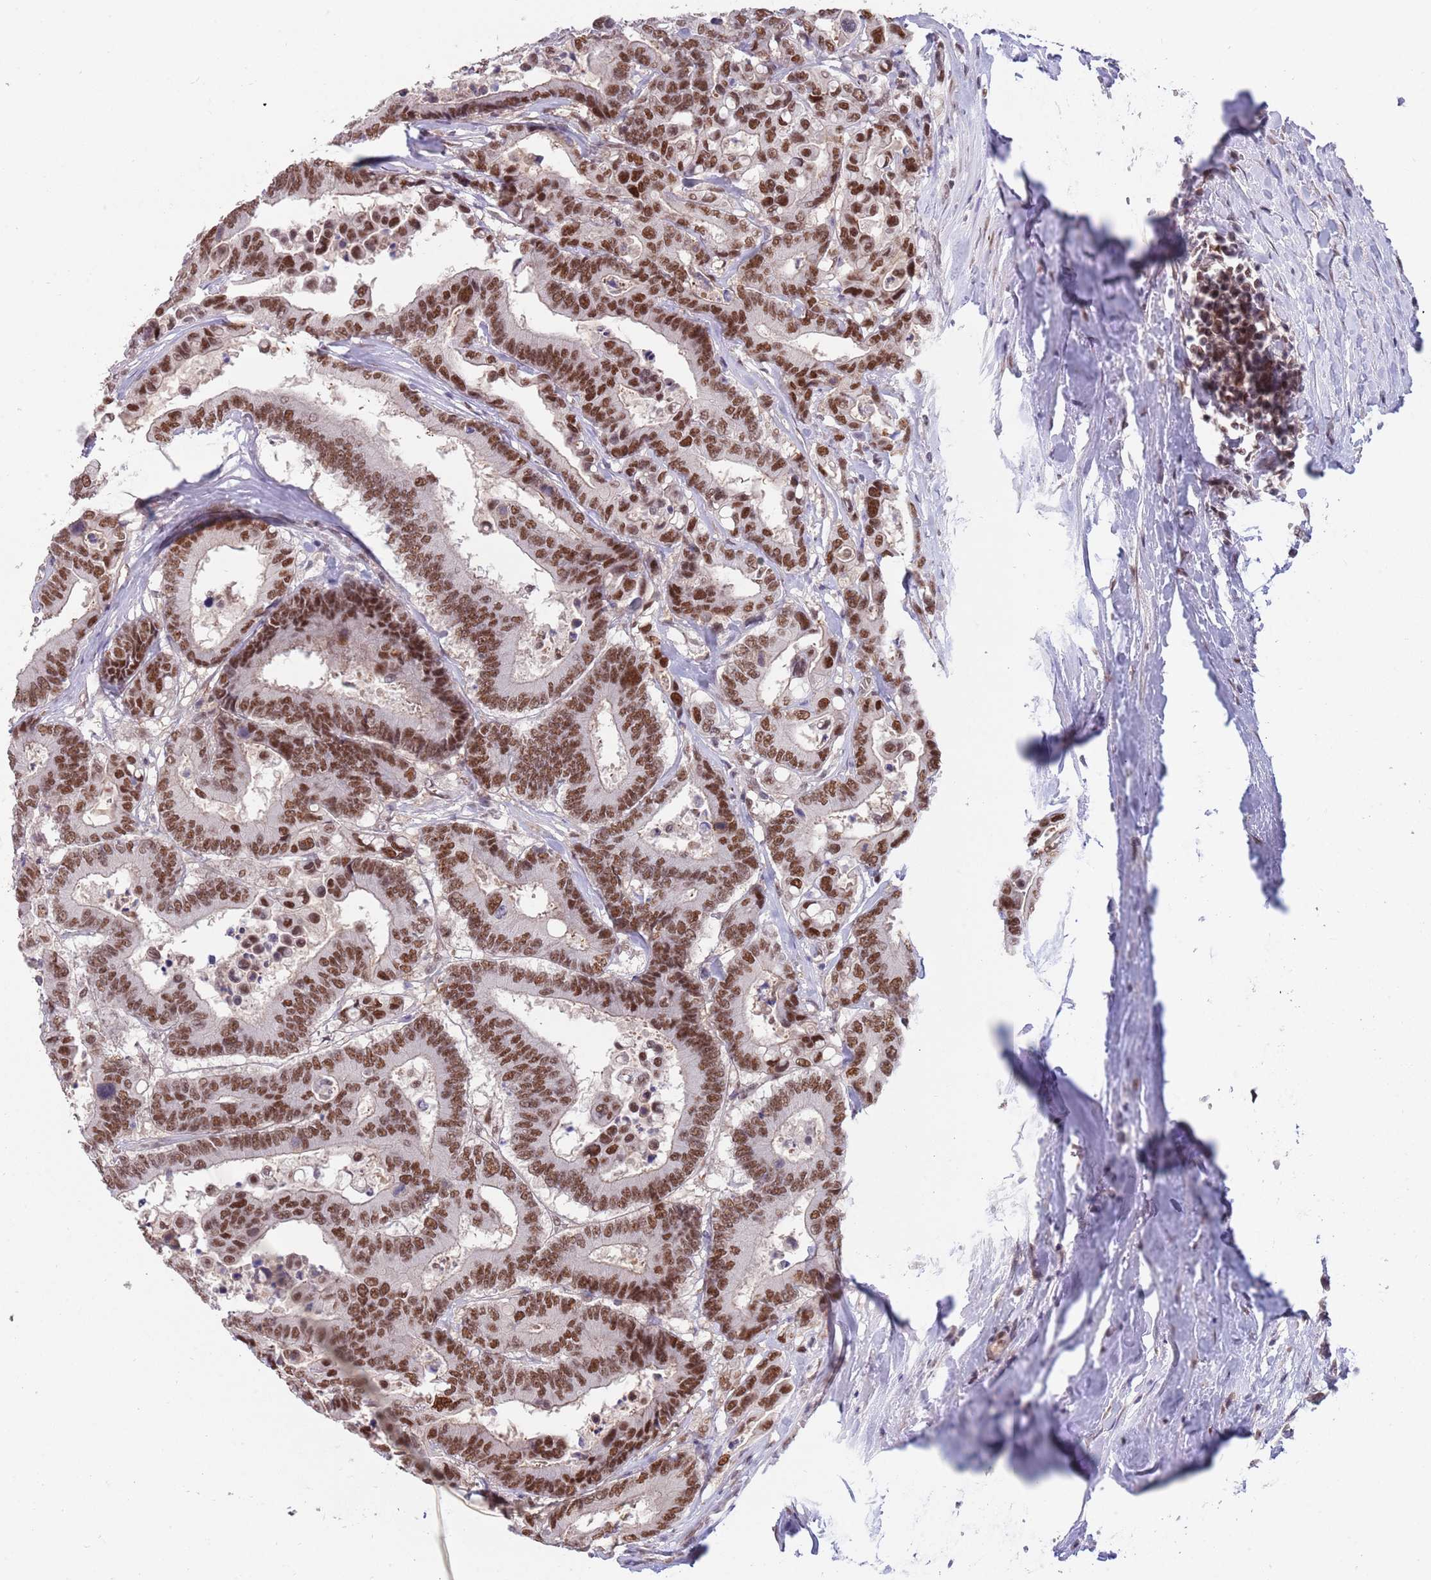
{"staining": {"intensity": "strong", "quantity": ">75%", "location": "nuclear"}, "tissue": "colorectal cancer", "cell_type": "Tumor cells", "image_type": "cancer", "snomed": [{"axis": "morphology", "description": "Normal tissue, NOS"}, {"axis": "morphology", "description": "Adenocarcinoma, NOS"}, {"axis": "topography", "description": "Colon"}], "caption": "Immunohistochemistry (IHC) of human colorectal cancer reveals high levels of strong nuclear positivity in approximately >75% of tumor cells.", "gene": "ZBTB7A", "patient": {"sex": "male", "age": 82}}